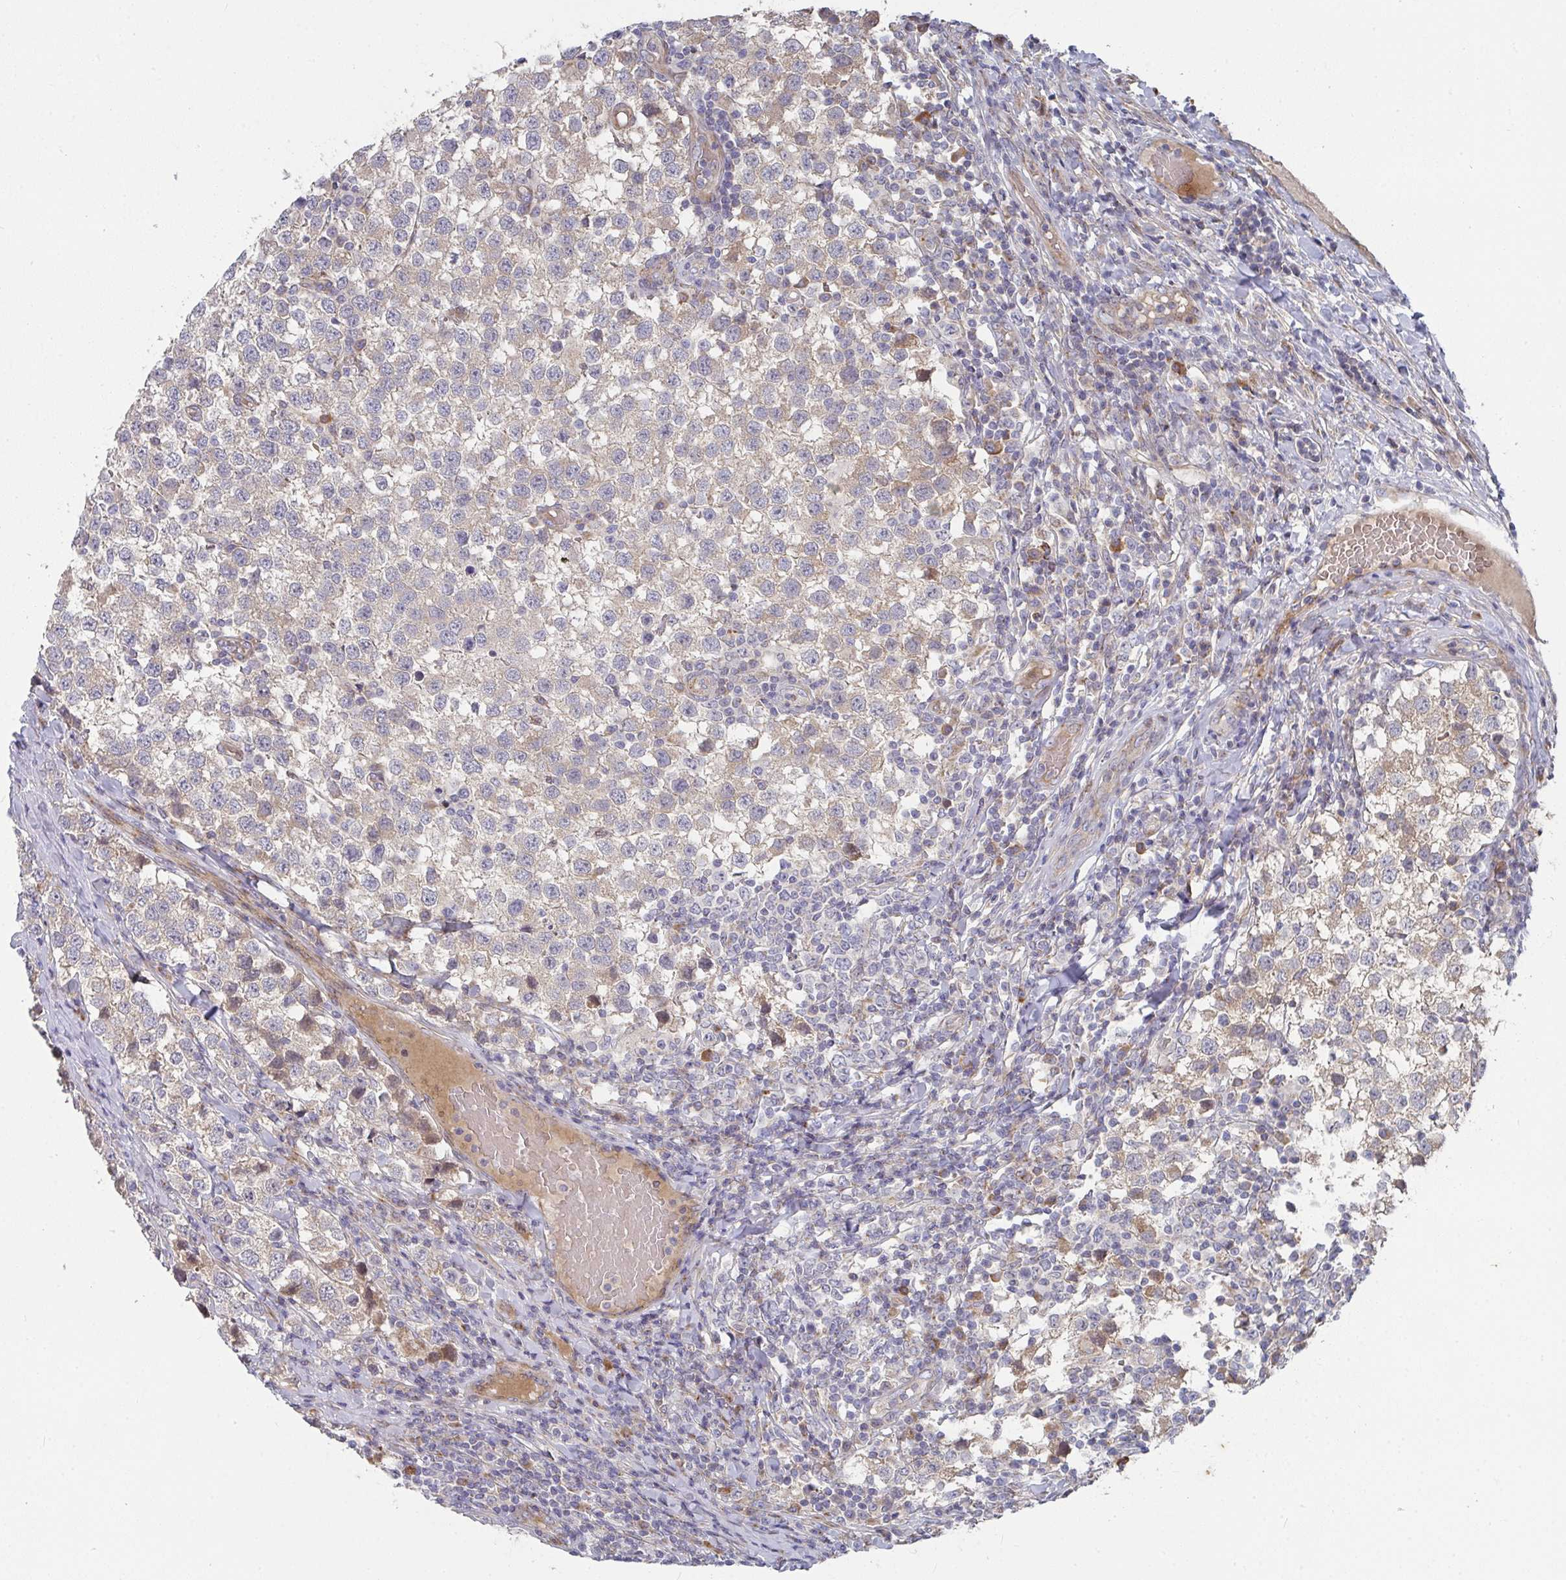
{"staining": {"intensity": "weak", "quantity": "25%-75%", "location": "cytoplasmic/membranous"}, "tissue": "testis cancer", "cell_type": "Tumor cells", "image_type": "cancer", "snomed": [{"axis": "morphology", "description": "Seminoma, NOS"}, {"axis": "topography", "description": "Testis"}], "caption": "This image displays seminoma (testis) stained with immunohistochemistry to label a protein in brown. The cytoplasmic/membranous of tumor cells show weak positivity for the protein. Nuclei are counter-stained blue.", "gene": "RHEBL1", "patient": {"sex": "male", "age": 34}}